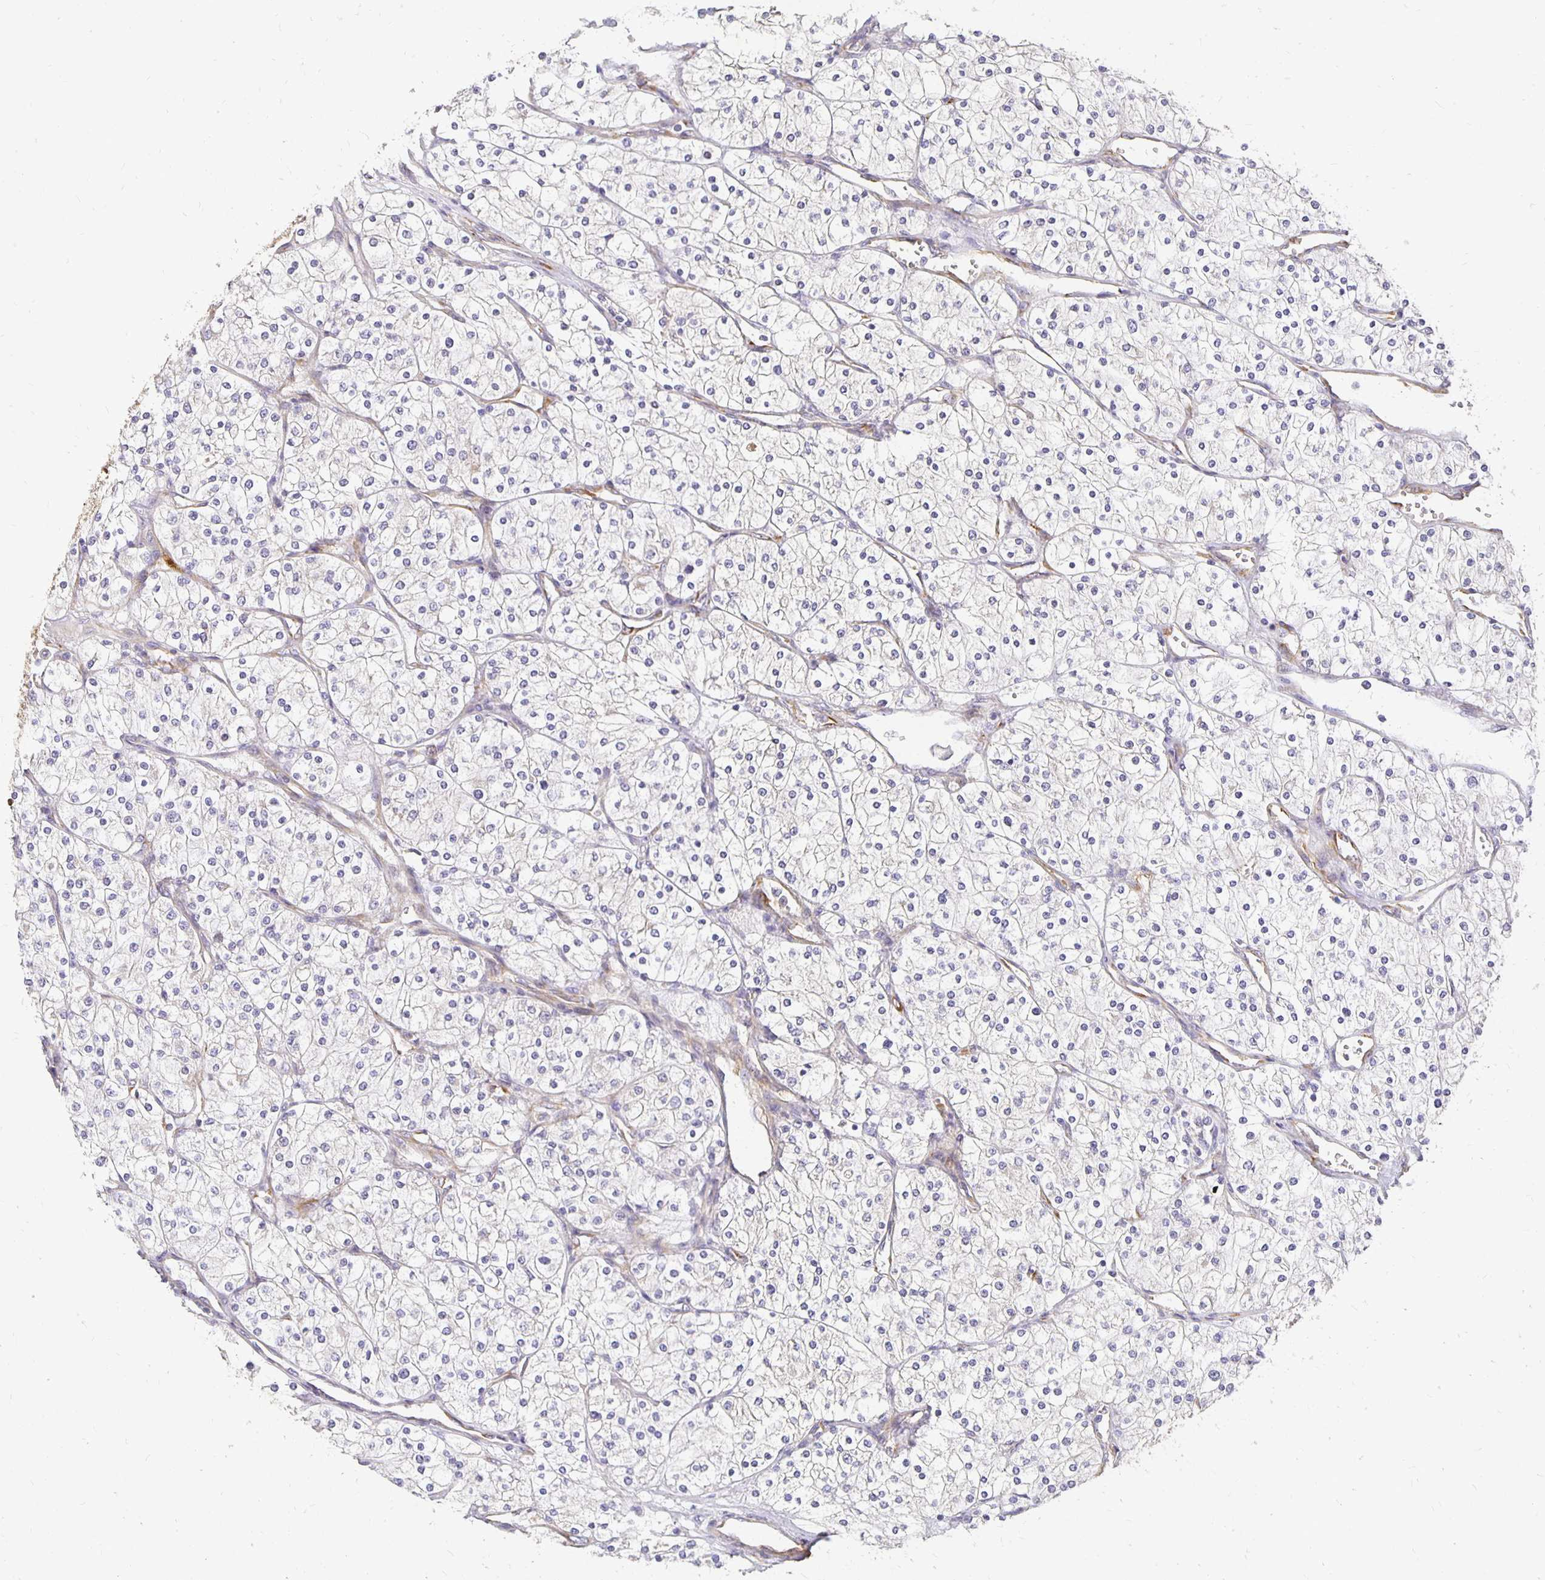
{"staining": {"intensity": "negative", "quantity": "none", "location": "none"}, "tissue": "renal cancer", "cell_type": "Tumor cells", "image_type": "cancer", "snomed": [{"axis": "morphology", "description": "Adenocarcinoma, NOS"}, {"axis": "topography", "description": "Kidney"}], "caption": "Protein analysis of renal adenocarcinoma displays no significant positivity in tumor cells. (DAB (3,3'-diaminobenzidine) immunohistochemistry with hematoxylin counter stain).", "gene": "PLOD1", "patient": {"sex": "male", "age": 80}}